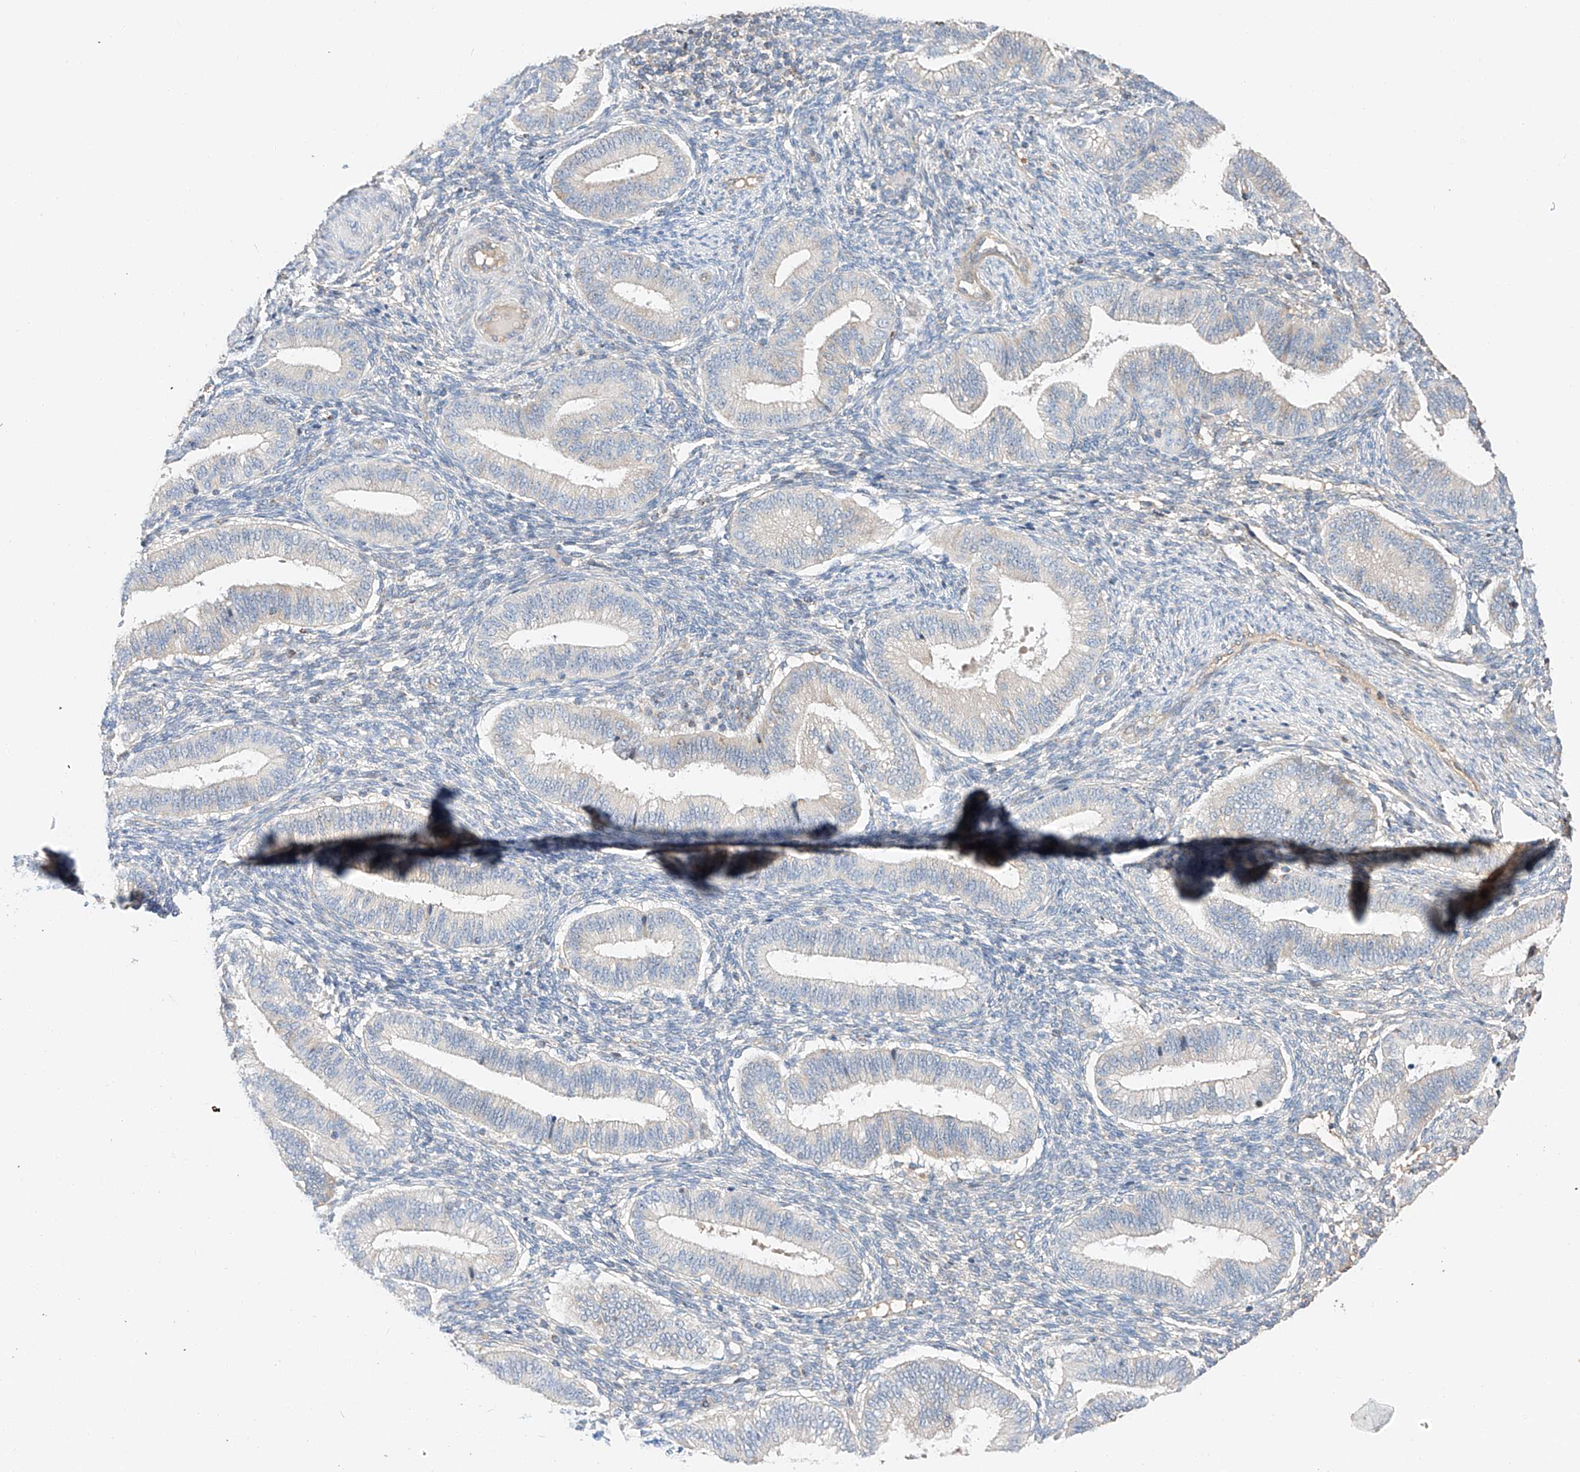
{"staining": {"intensity": "negative", "quantity": "none", "location": "none"}, "tissue": "endometrium", "cell_type": "Cells in endometrial stroma", "image_type": "normal", "snomed": [{"axis": "morphology", "description": "Normal tissue, NOS"}, {"axis": "topography", "description": "Endometrium"}], "caption": "Immunohistochemistry (IHC) photomicrograph of benign endometrium: human endometrium stained with DAB shows no significant protein positivity in cells in endometrial stroma. (DAB immunohistochemistry (IHC) visualized using brightfield microscopy, high magnification).", "gene": "RUSC1", "patient": {"sex": "female", "age": 39}}